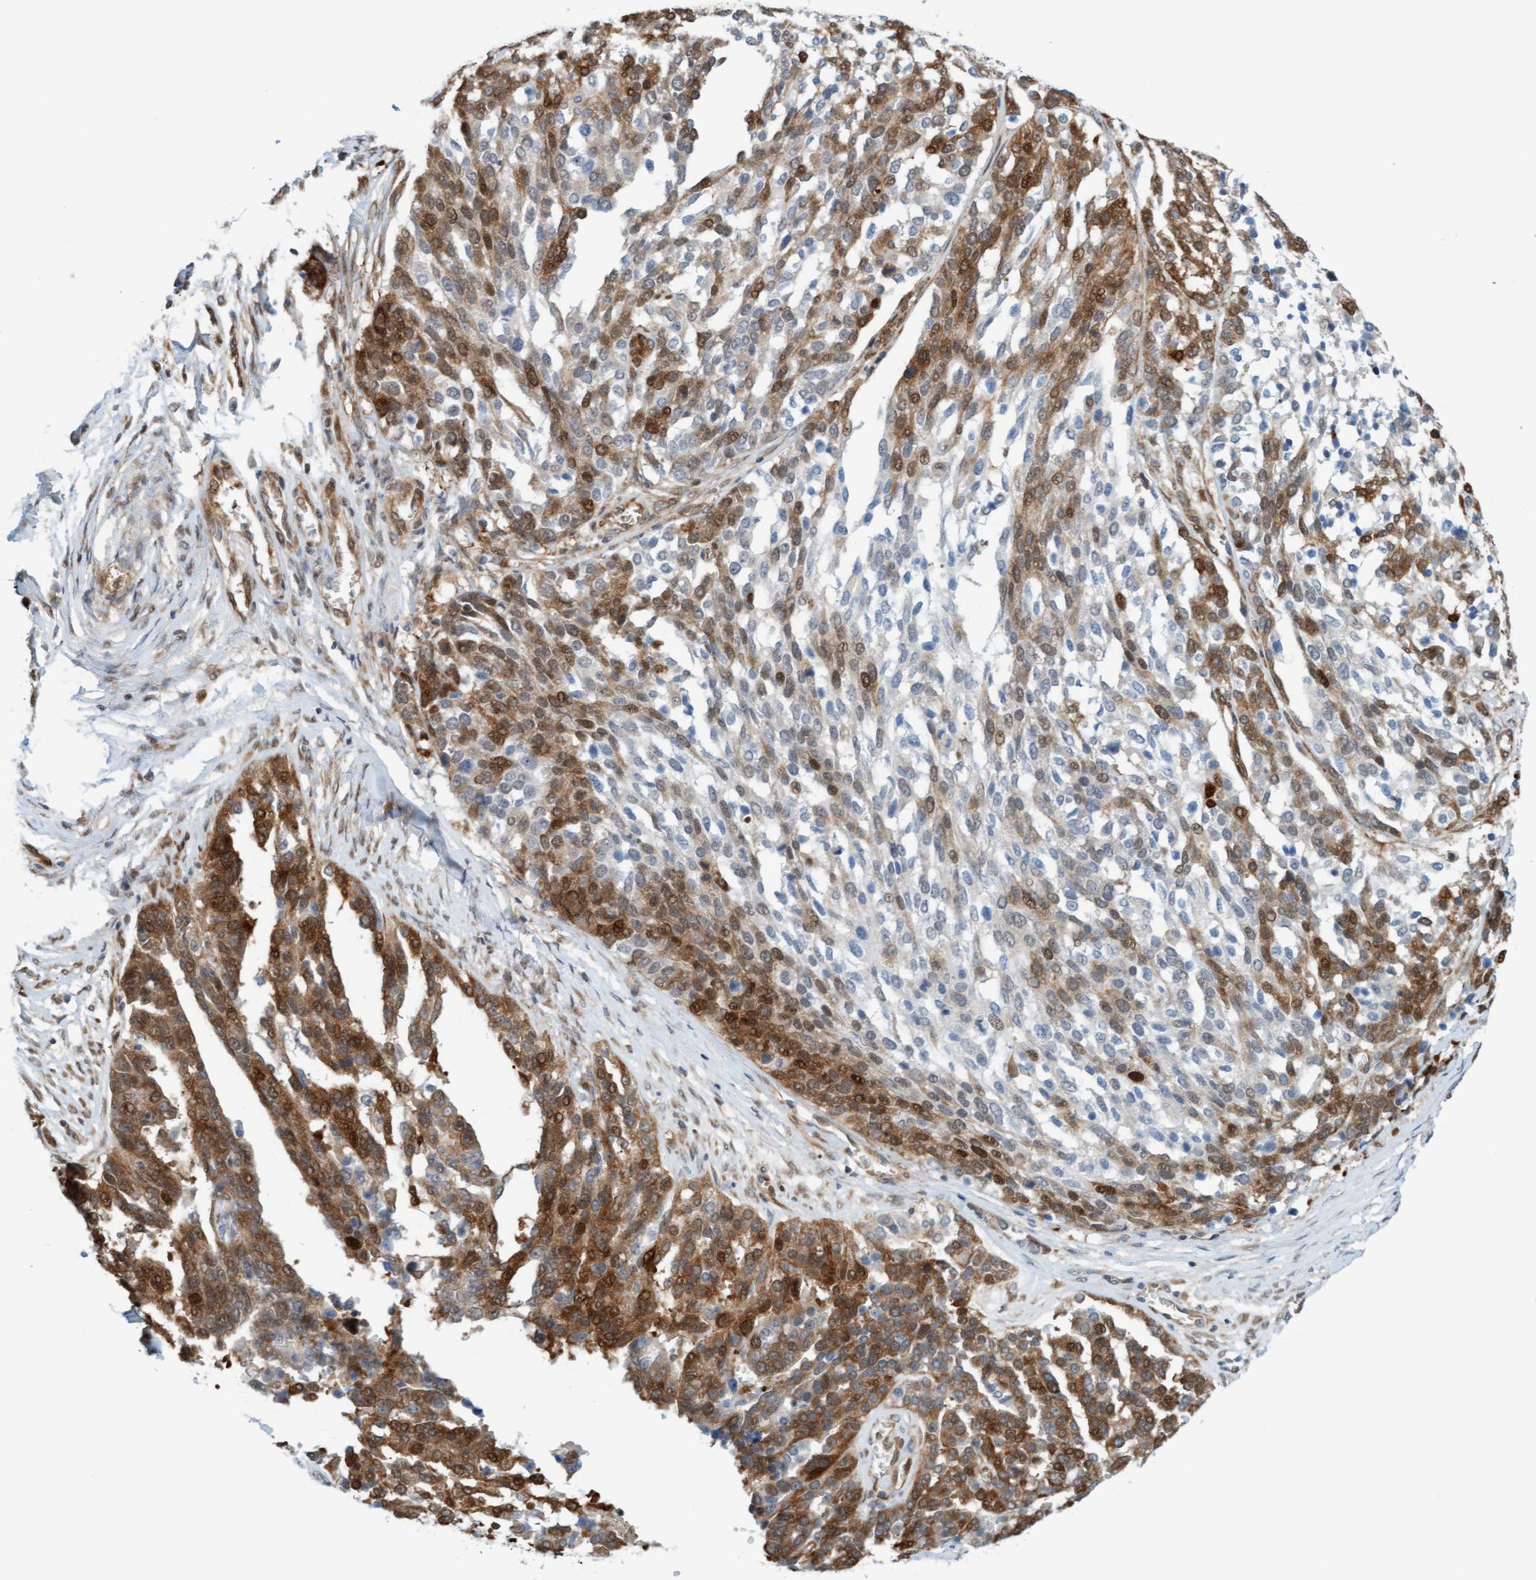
{"staining": {"intensity": "strong", "quantity": "25%-75%", "location": "cytoplasmic/membranous,nuclear"}, "tissue": "ovarian cancer", "cell_type": "Tumor cells", "image_type": "cancer", "snomed": [{"axis": "morphology", "description": "Cystadenocarcinoma, serous, NOS"}, {"axis": "topography", "description": "Ovary"}], "caption": "About 25%-75% of tumor cells in human ovarian cancer (serous cystadenocarcinoma) show strong cytoplasmic/membranous and nuclear protein positivity as visualized by brown immunohistochemical staining.", "gene": "EIF4EBP1", "patient": {"sex": "female", "age": 44}}